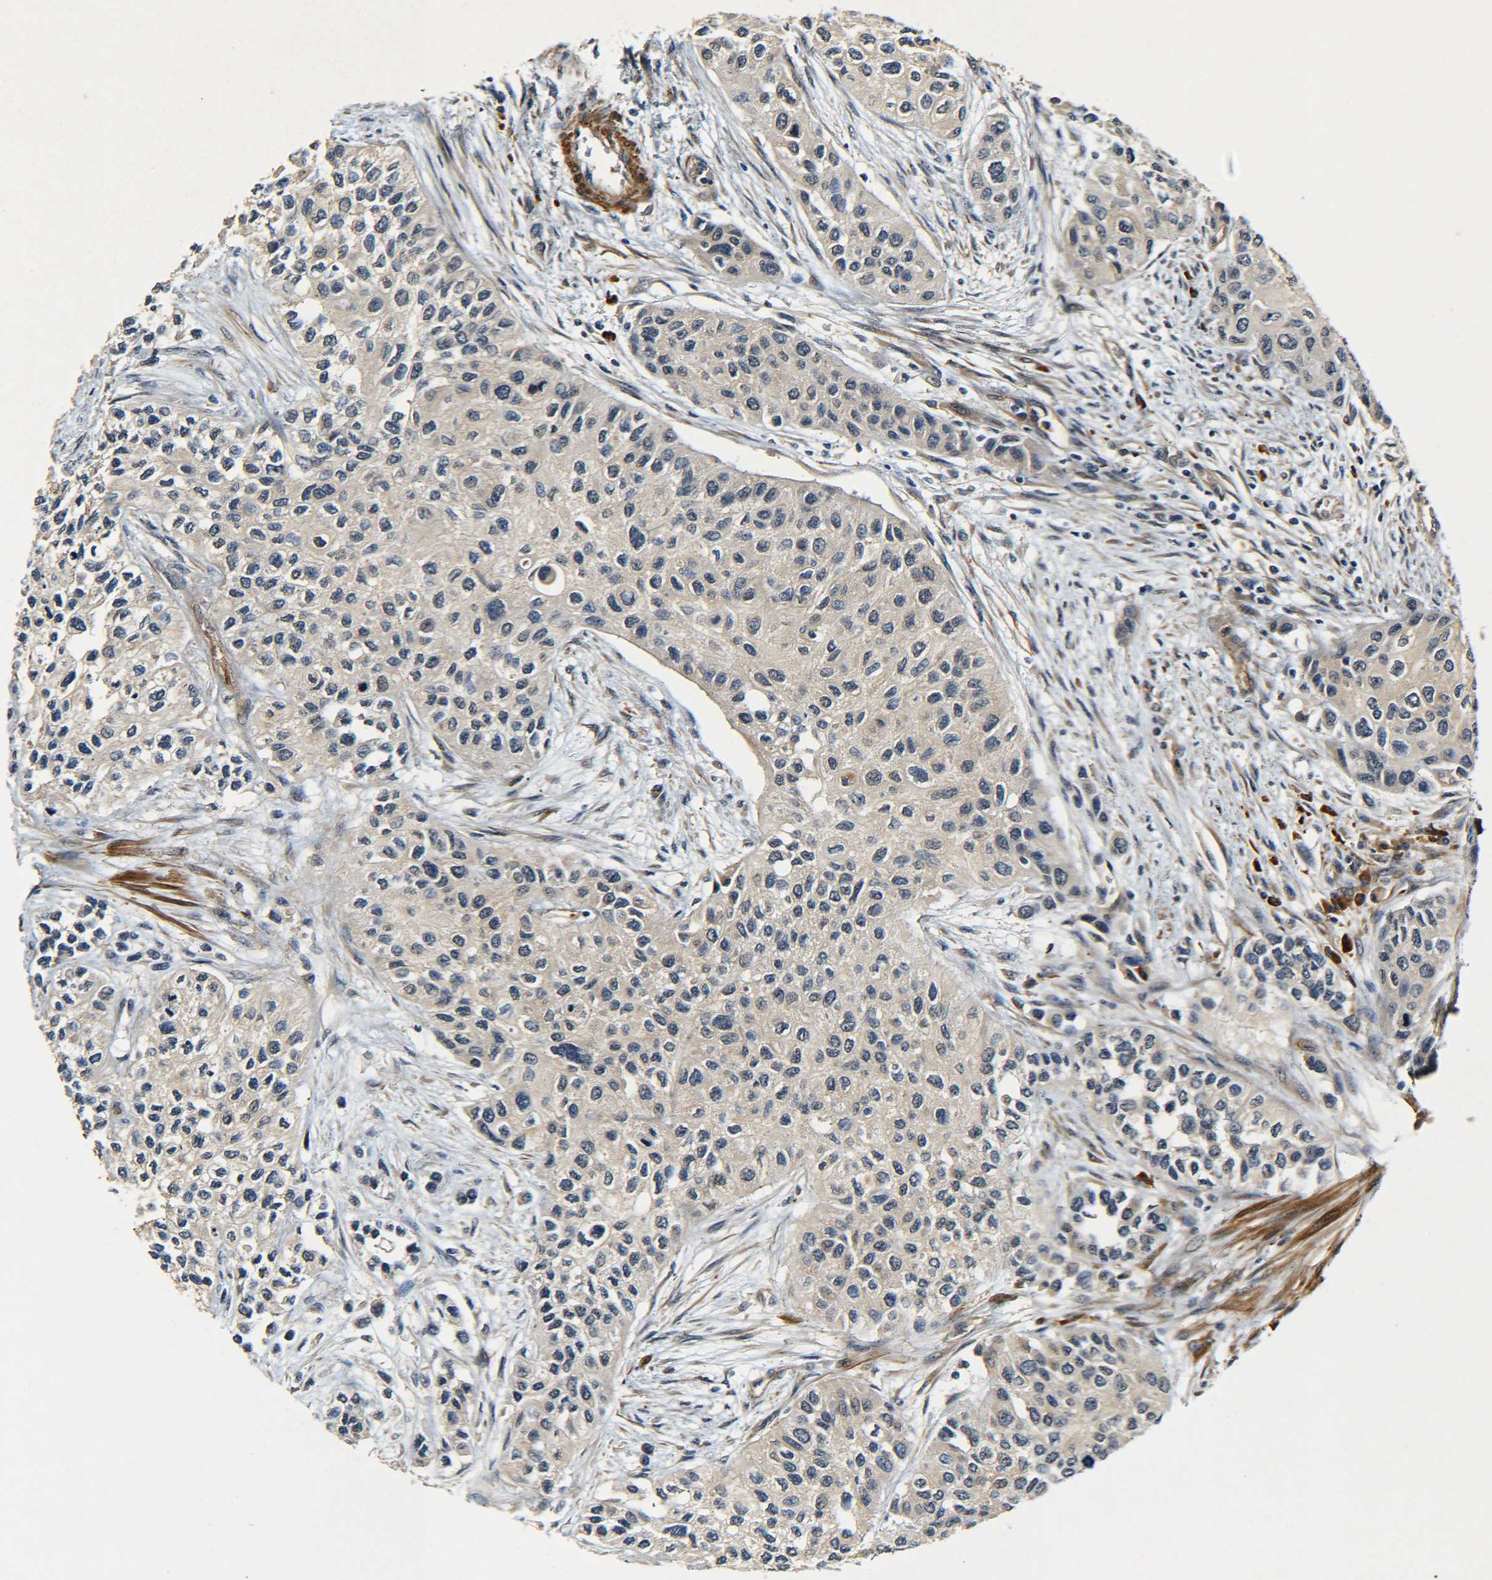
{"staining": {"intensity": "weak", "quantity": ">75%", "location": "cytoplasmic/membranous"}, "tissue": "urothelial cancer", "cell_type": "Tumor cells", "image_type": "cancer", "snomed": [{"axis": "morphology", "description": "Urothelial carcinoma, High grade"}, {"axis": "topography", "description": "Urinary bladder"}], "caption": "Urothelial carcinoma (high-grade) stained with immunohistochemistry (IHC) exhibits weak cytoplasmic/membranous positivity in approximately >75% of tumor cells.", "gene": "MEIS1", "patient": {"sex": "female", "age": 56}}